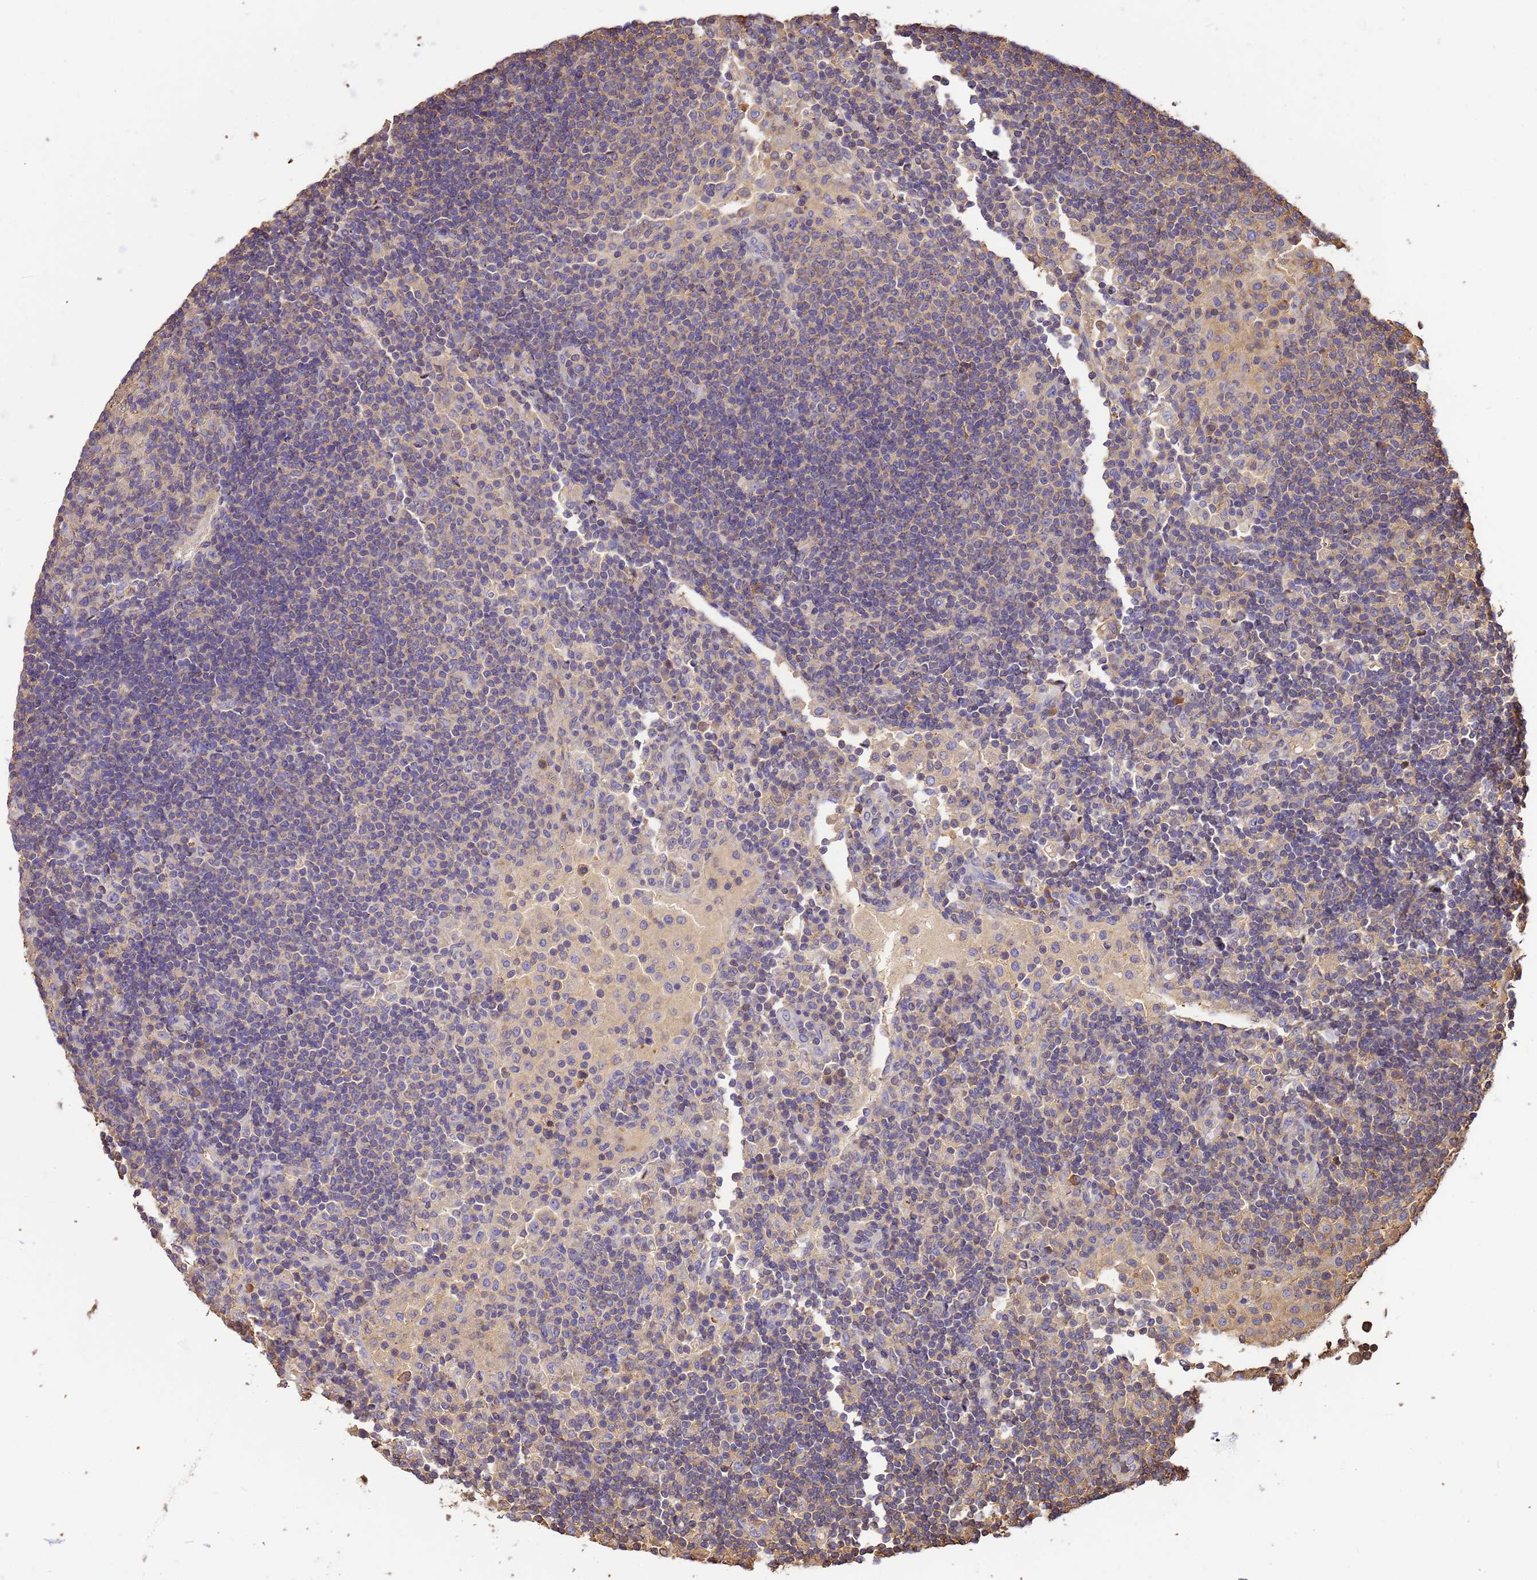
{"staining": {"intensity": "weak", "quantity": "<25%", "location": "cytoplasmic/membranous"}, "tissue": "lymph node", "cell_type": "Germinal center cells", "image_type": "normal", "snomed": [{"axis": "morphology", "description": "Normal tissue, NOS"}, {"axis": "topography", "description": "Lymph node"}], "caption": "IHC histopathology image of benign lymph node: lymph node stained with DAB (3,3'-diaminobenzidine) demonstrates no significant protein staining in germinal center cells.", "gene": "WDR64", "patient": {"sex": "female", "age": 53}}